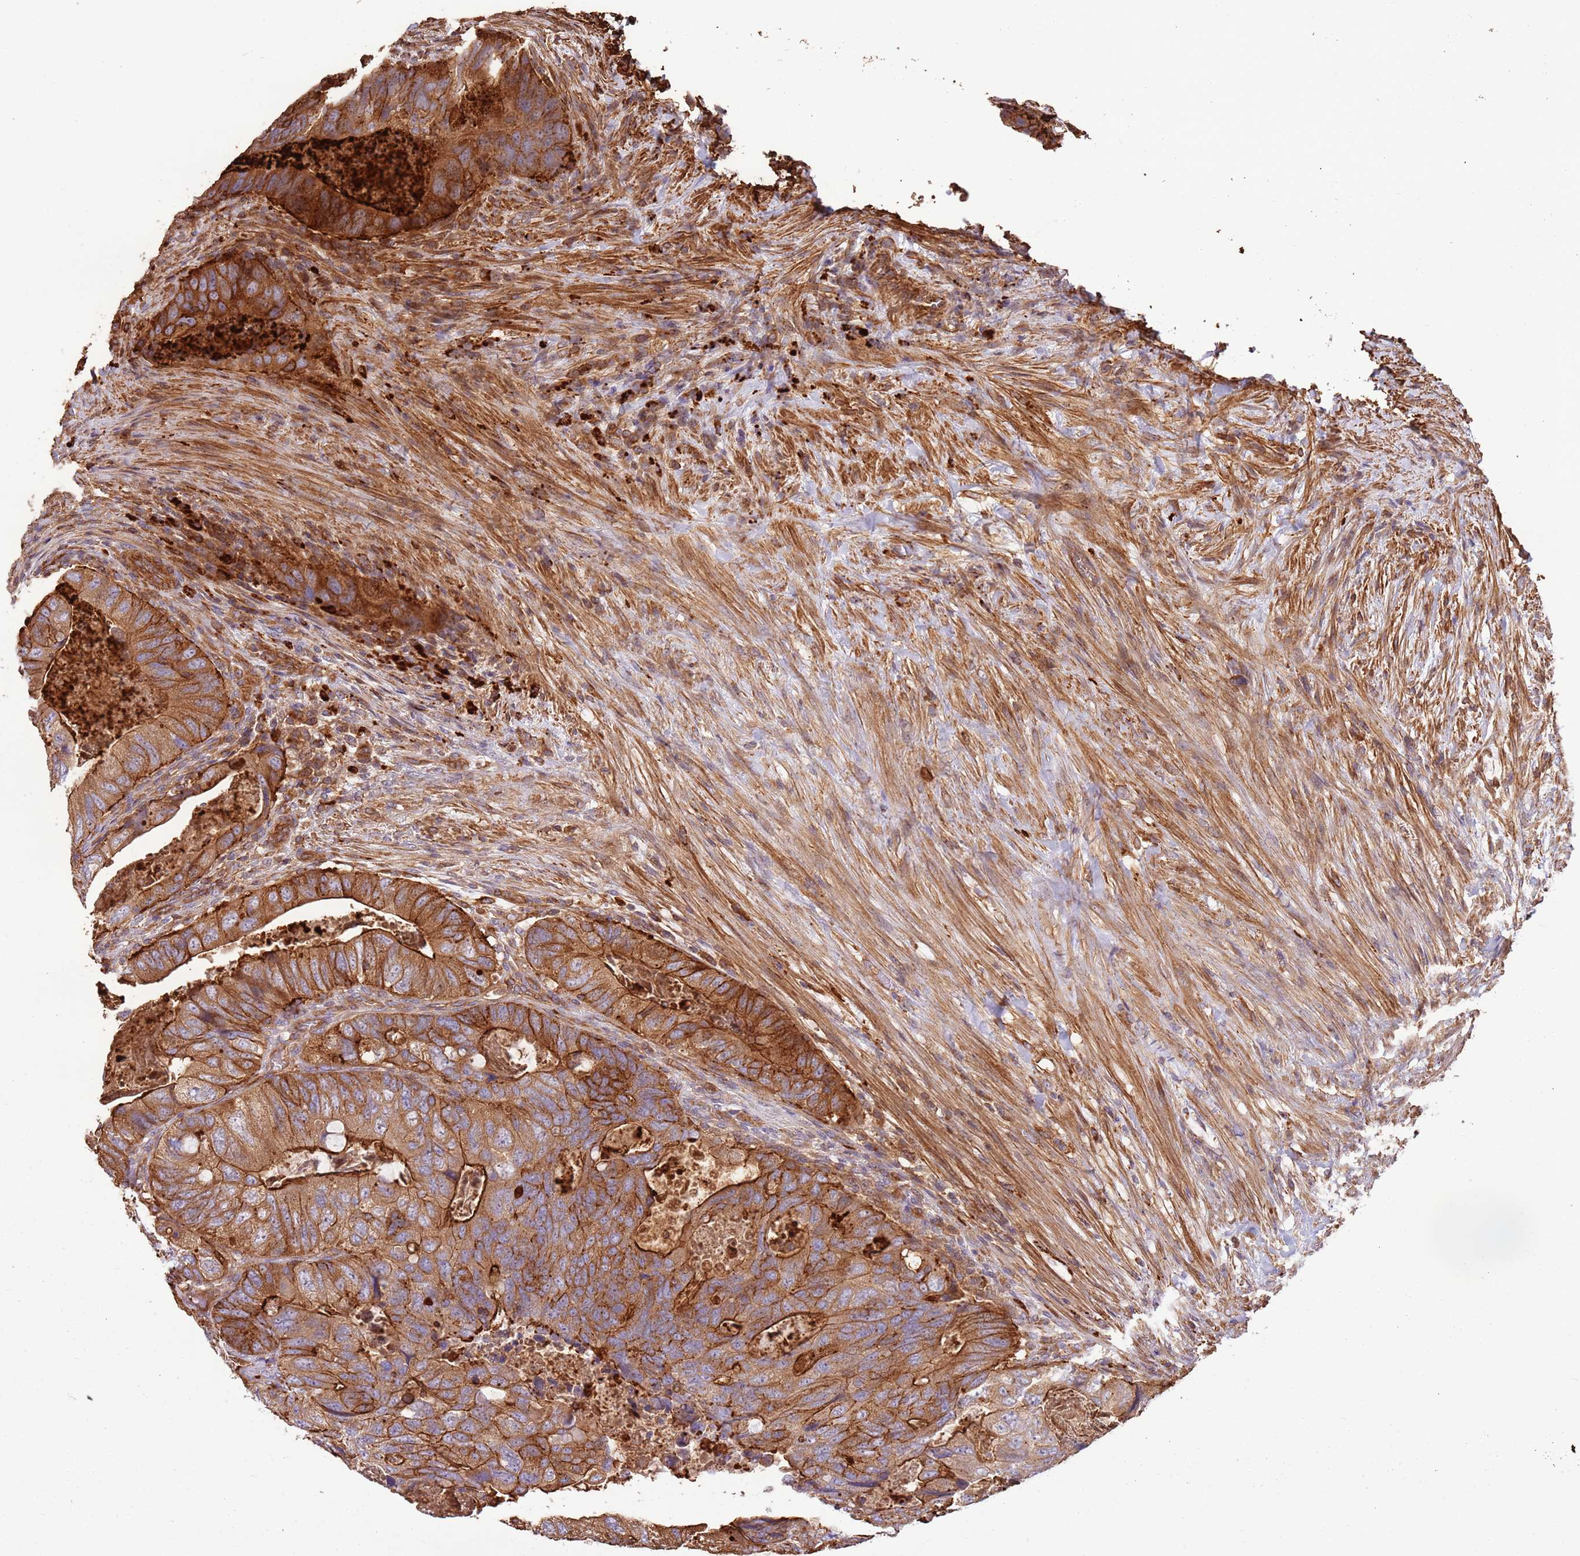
{"staining": {"intensity": "strong", "quantity": ">75%", "location": "cytoplasmic/membranous"}, "tissue": "colorectal cancer", "cell_type": "Tumor cells", "image_type": "cancer", "snomed": [{"axis": "morphology", "description": "Adenocarcinoma, NOS"}, {"axis": "topography", "description": "Rectum"}], "caption": "A micrograph of colorectal cancer stained for a protein exhibits strong cytoplasmic/membranous brown staining in tumor cells. Nuclei are stained in blue.", "gene": "NDUFAF4", "patient": {"sex": "male", "age": 63}}